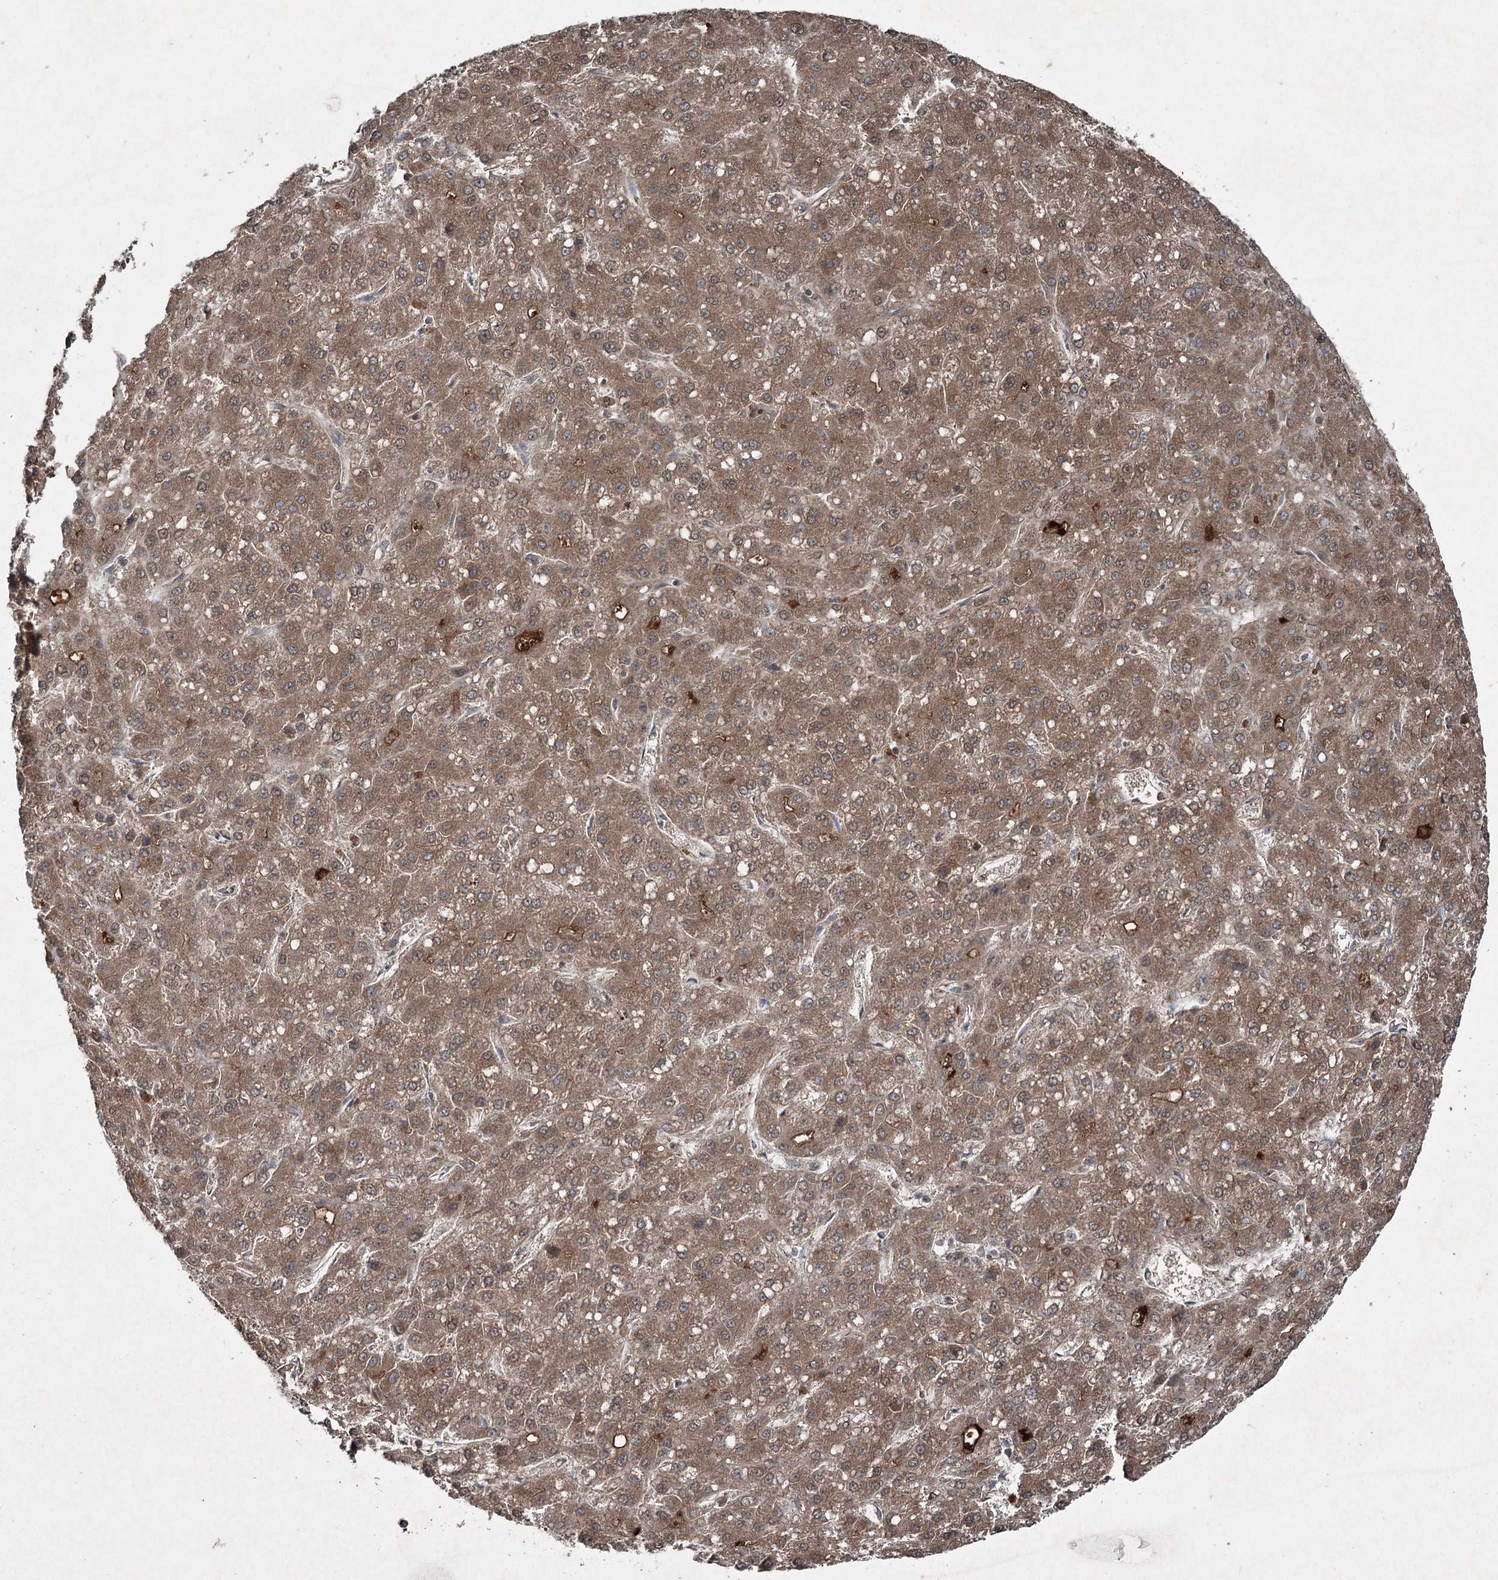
{"staining": {"intensity": "moderate", "quantity": ">75%", "location": "cytoplasmic/membranous"}, "tissue": "liver cancer", "cell_type": "Tumor cells", "image_type": "cancer", "snomed": [{"axis": "morphology", "description": "Carcinoma, Hepatocellular, NOS"}, {"axis": "topography", "description": "Liver"}], "caption": "Immunohistochemical staining of human liver cancer (hepatocellular carcinoma) displays medium levels of moderate cytoplasmic/membranous protein expression in about >75% of tumor cells. The staining is performed using DAB brown chromogen to label protein expression. The nuclei are counter-stained blue using hematoxylin.", "gene": "PGLYRP2", "patient": {"sex": "male", "age": 67}}